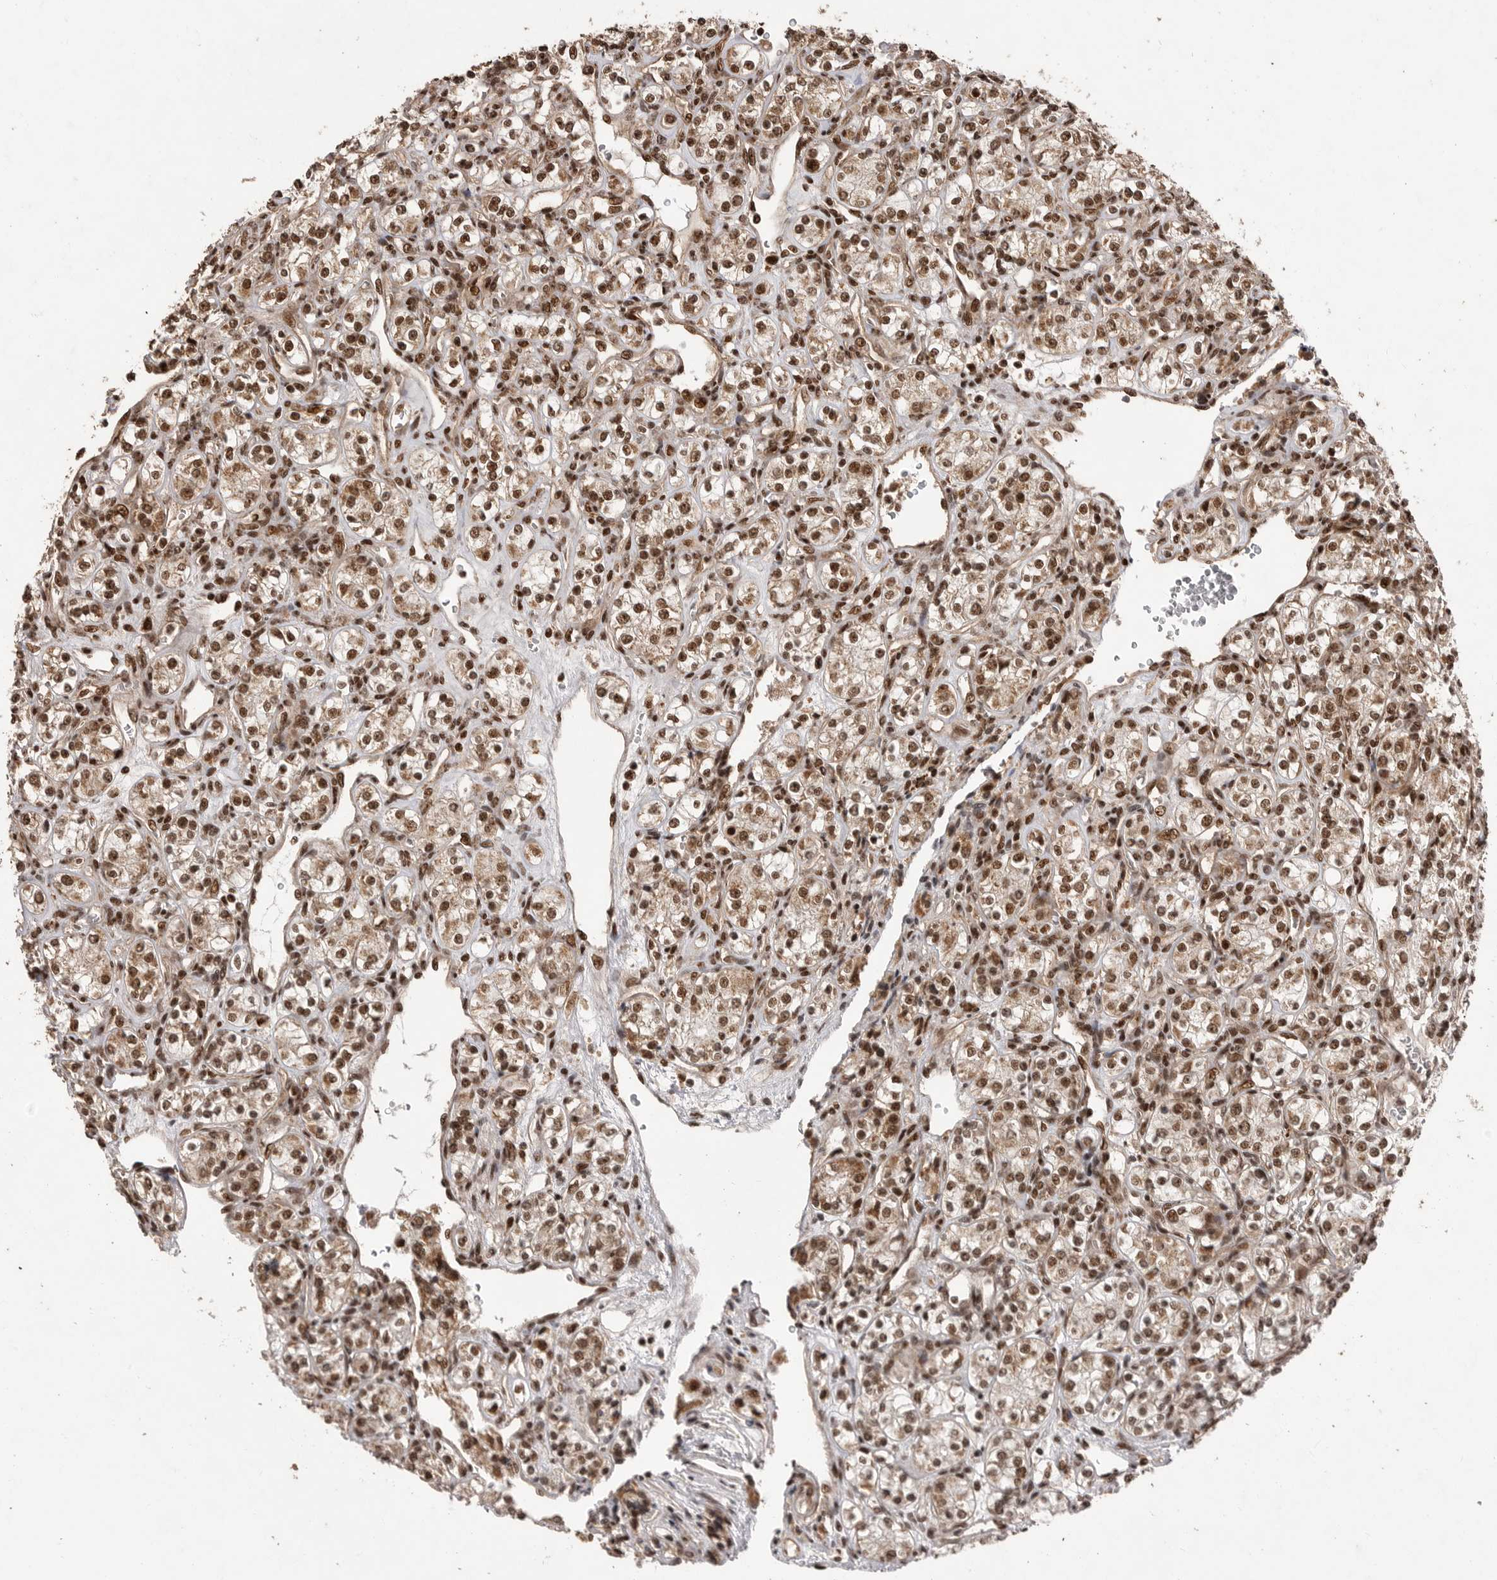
{"staining": {"intensity": "strong", "quantity": ">75%", "location": "nuclear"}, "tissue": "renal cancer", "cell_type": "Tumor cells", "image_type": "cancer", "snomed": [{"axis": "morphology", "description": "Adenocarcinoma, NOS"}, {"axis": "topography", "description": "Kidney"}], "caption": "This micrograph exhibits adenocarcinoma (renal) stained with IHC to label a protein in brown. The nuclear of tumor cells show strong positivity for the protein. Nuclei are counter-stained blue.", "gene": "PPP1R8", "patient": {"sex": "male", "age": 77}}